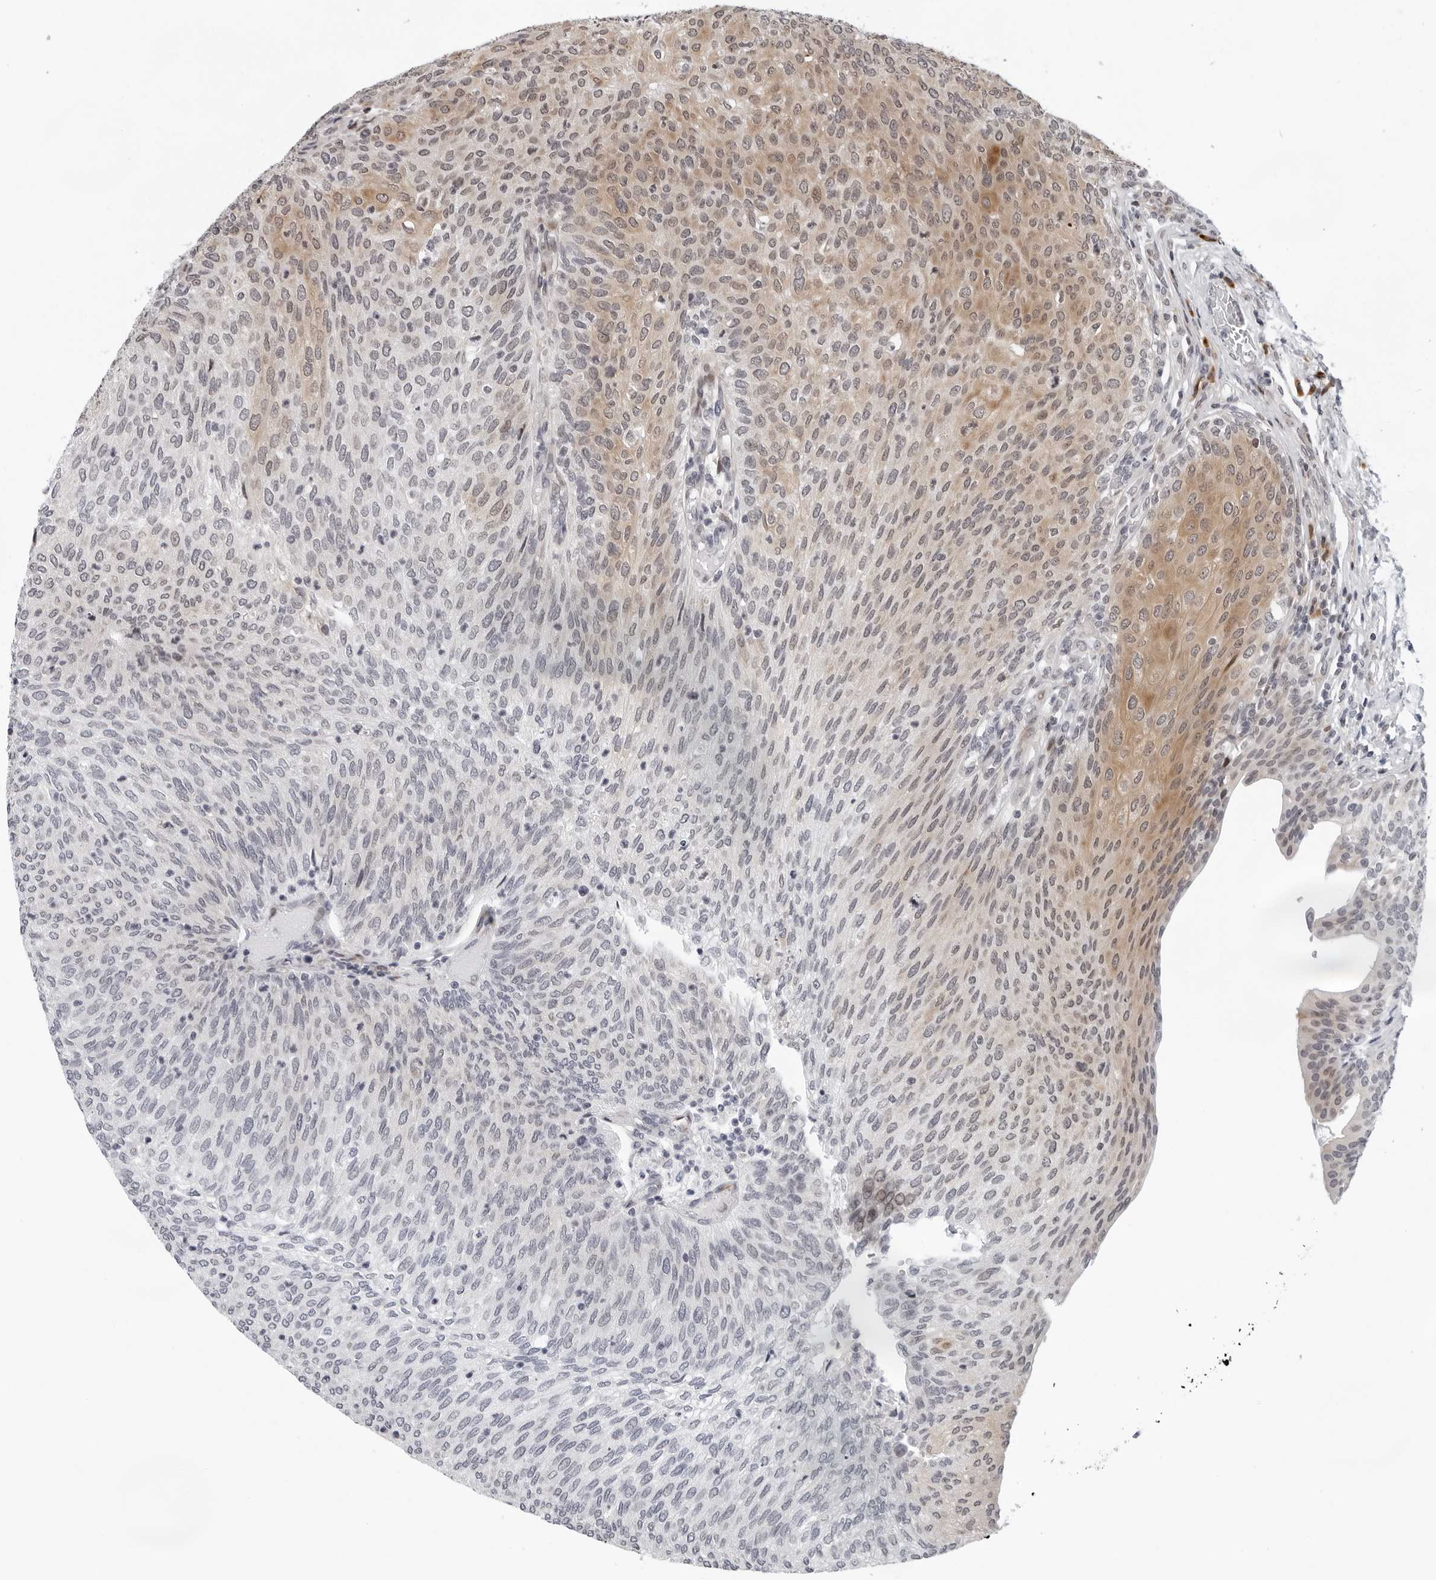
{"staining": {"intensity": "moderate", "quantity": "<25%", "location": "cytoplasmic/membranous"}, "tissue": "urothelial cancer", "cell_type": "Tumor cells", "image_type": "cancer", "snomed": [{"axis": "morphology", "description": "Urothelial carcinoma, Low grade"}, {"axis": "topography", "description": "Urinary bladder"}], "caption": "Protein analysis of urothelial carcinoma (low-grade) tissue exhibits moderate cytoplasmic/membranous expression in about <25% of tumor cells.", "gene": "PIP4K2C", "patient": {"sex": "female", "age": 79}}